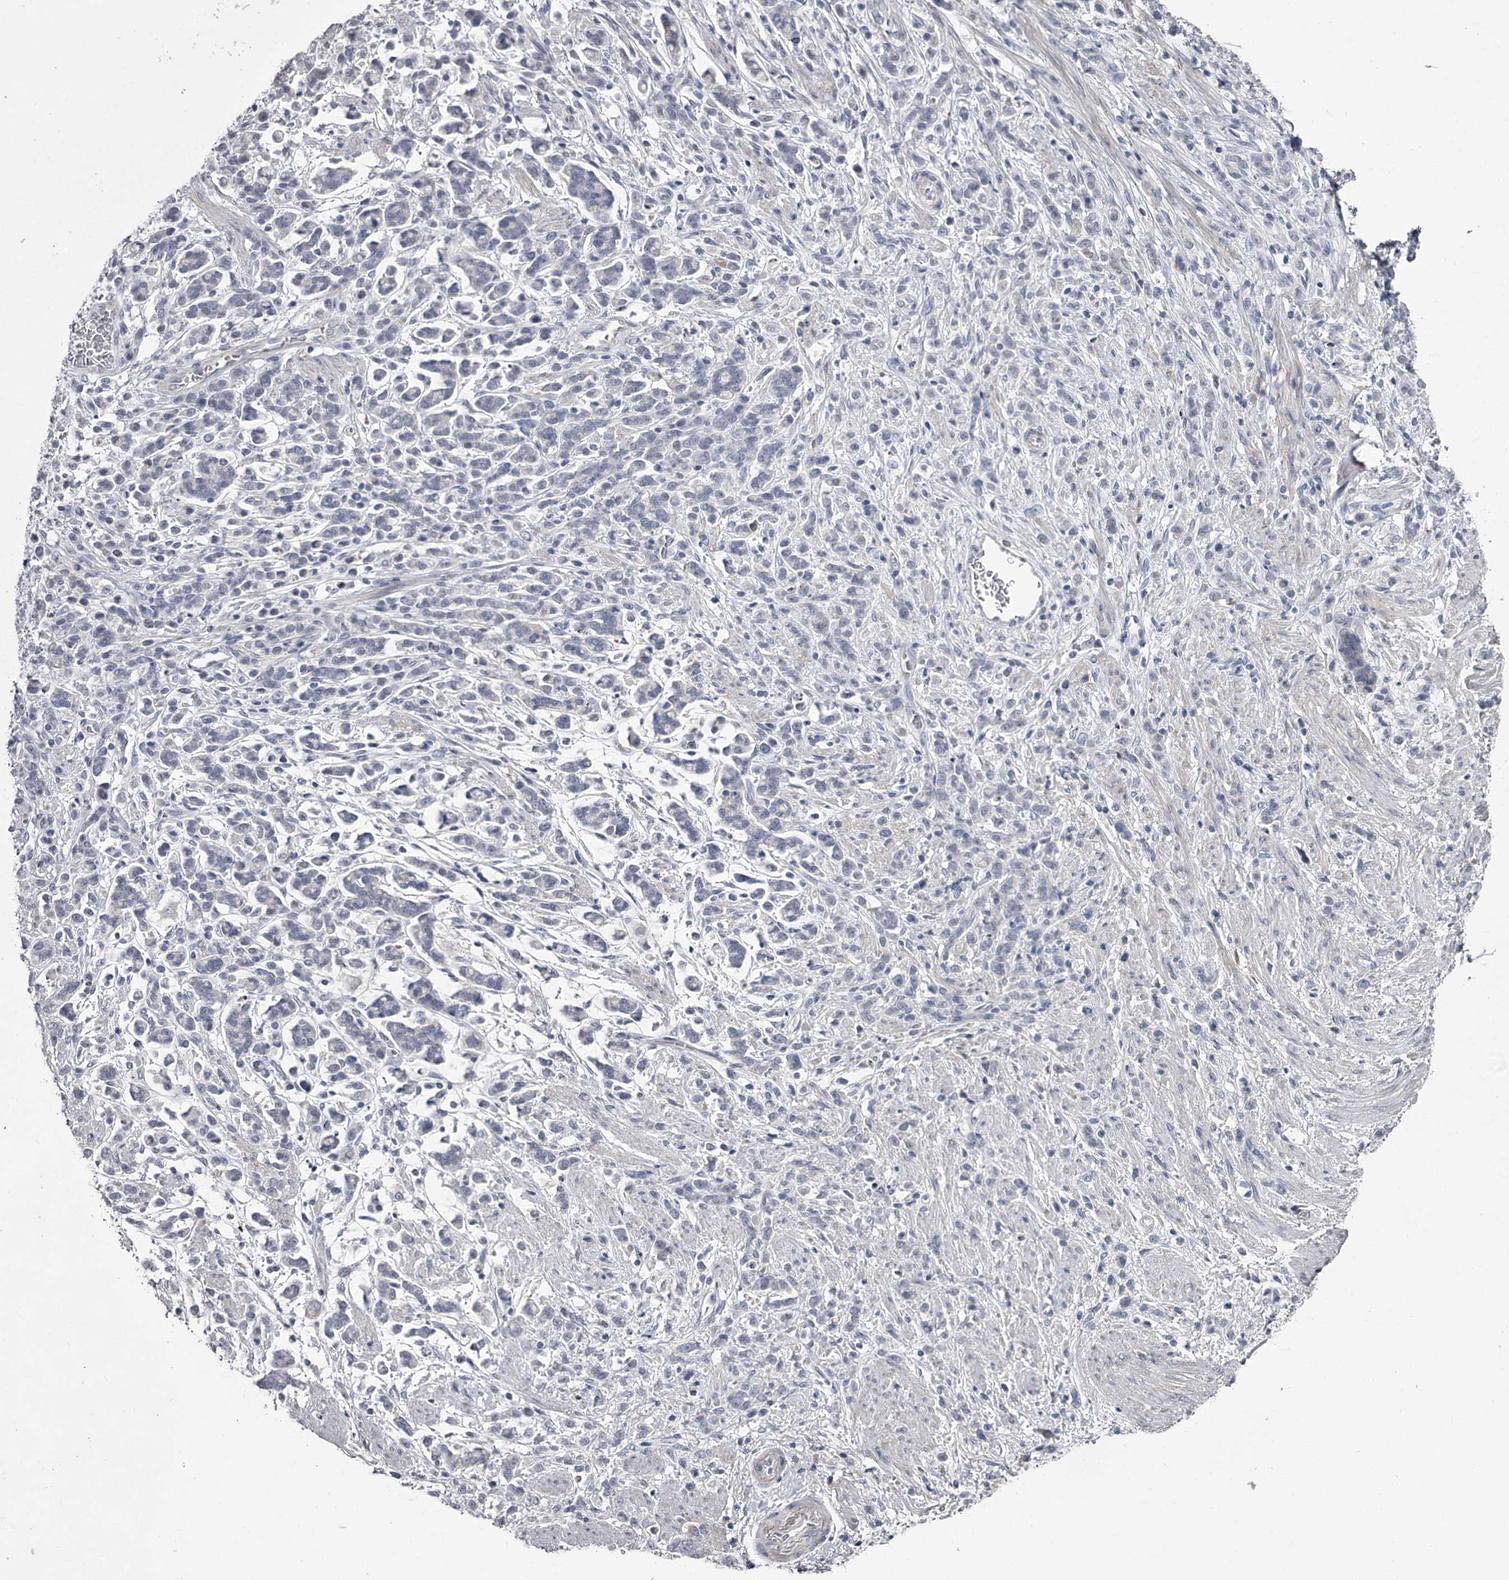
{"staining": {"intensity": "negative", "quantity": "none", "location": "none"}, "tissue": "stomach cancer", "cell_type": "Tumor cells", "image_type": "cancer", "snomed": [{"axis": "morphology", "description": "Adenocarcinoma, NOS"}, {"axis": "topography", "description": "Stomach"}], "caption": "This is an immunohistochemistry micrograph of human stomach cancer. There is no positivity in tumor cells.", "gene": "FDXACB1", "patient": {"sex": "female", "age": 60}}